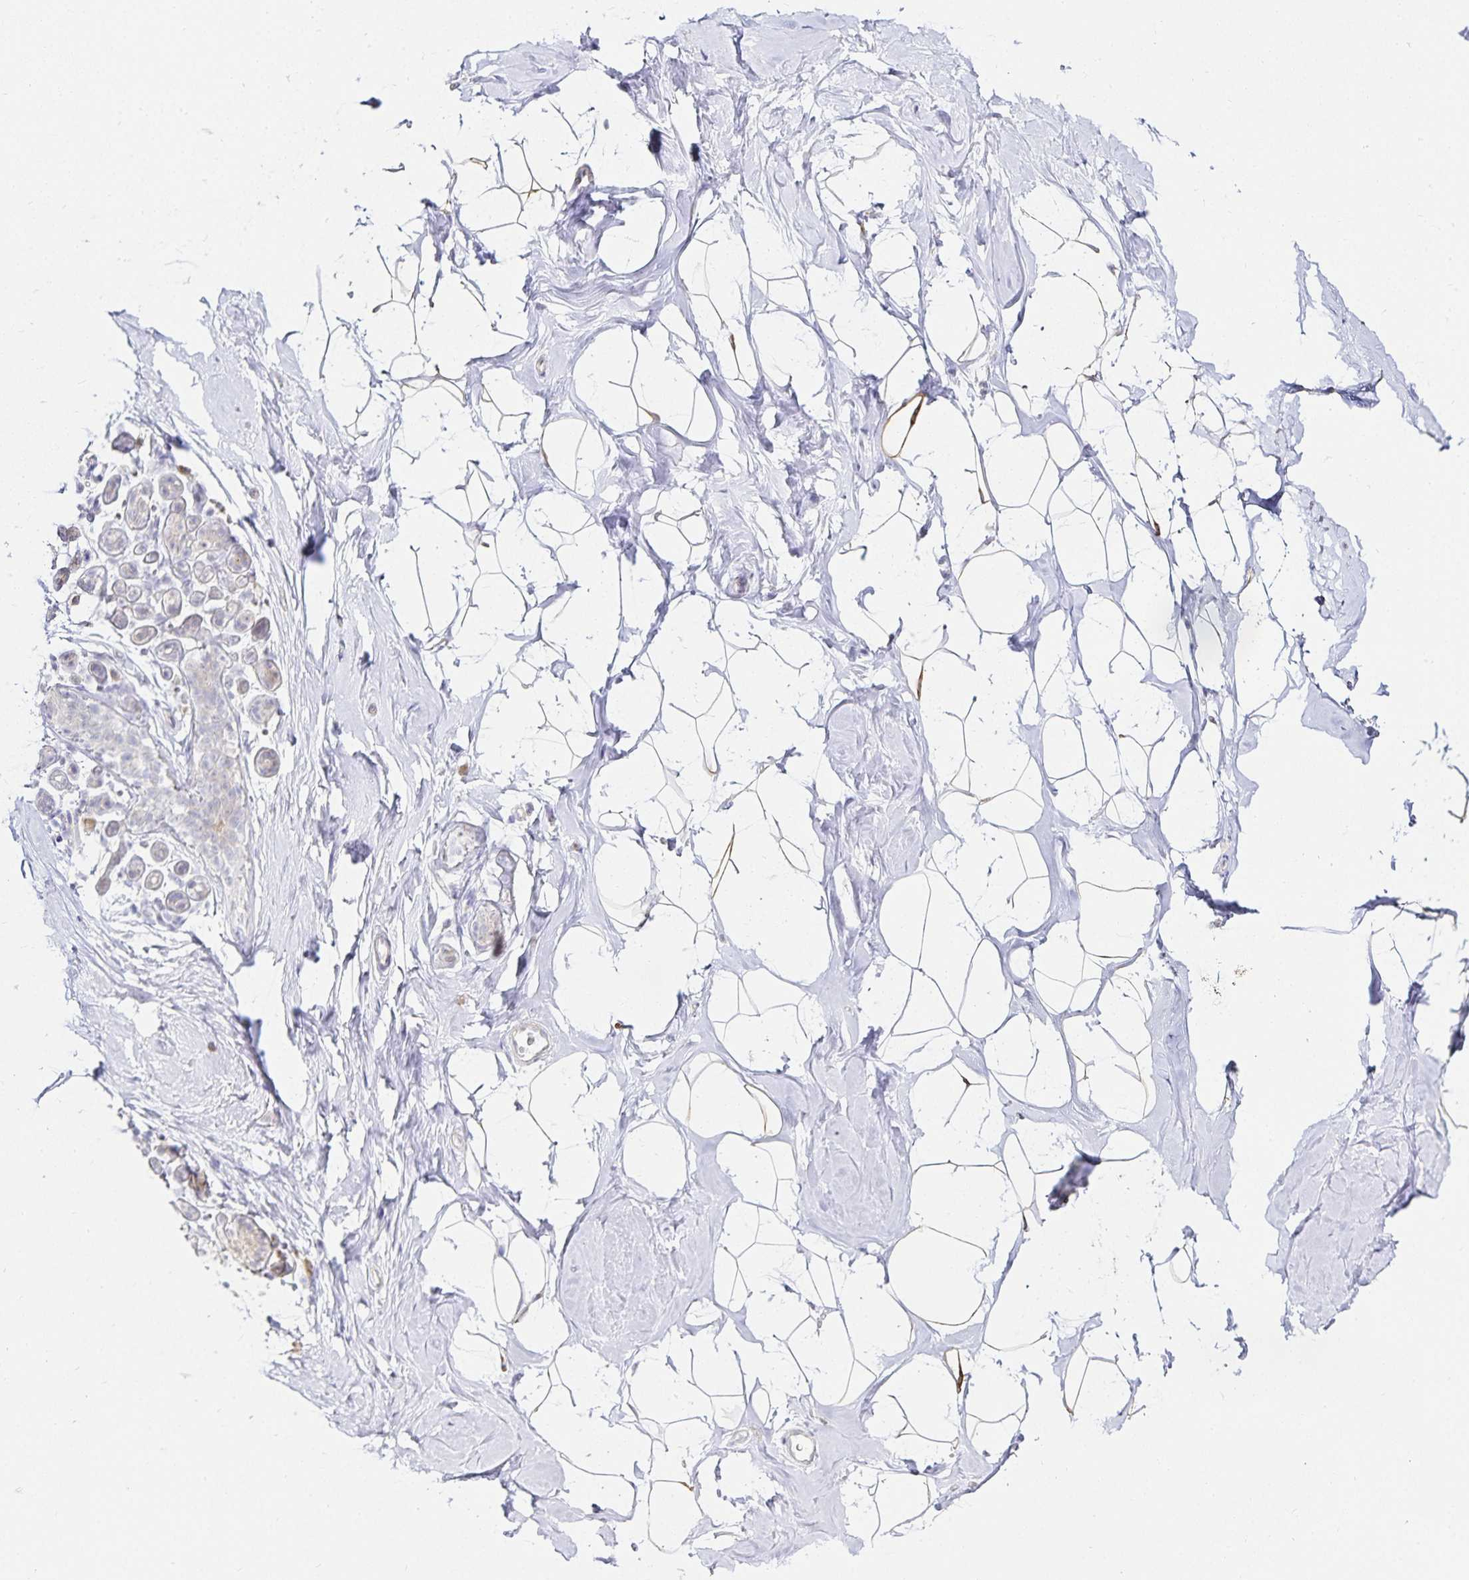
{"staining": {"intensity": "negative", "quantity": "none", "location": "none"}, "tissue": "breast", "cell_type": "Adipocytes", "image_type": "normal", "snomed": [{"axis": "morphology", "description": "Normal tissue, NOS"}, {"axis": "topography", "description": "Breast"}], "caption": "Immunohistochemistry (IHC) micrograph of benign breast stained for a protein (brown), which shows no staining in adipocytes.", "gene": "GP2", "patient": {"sex": "female", "age": 32}}